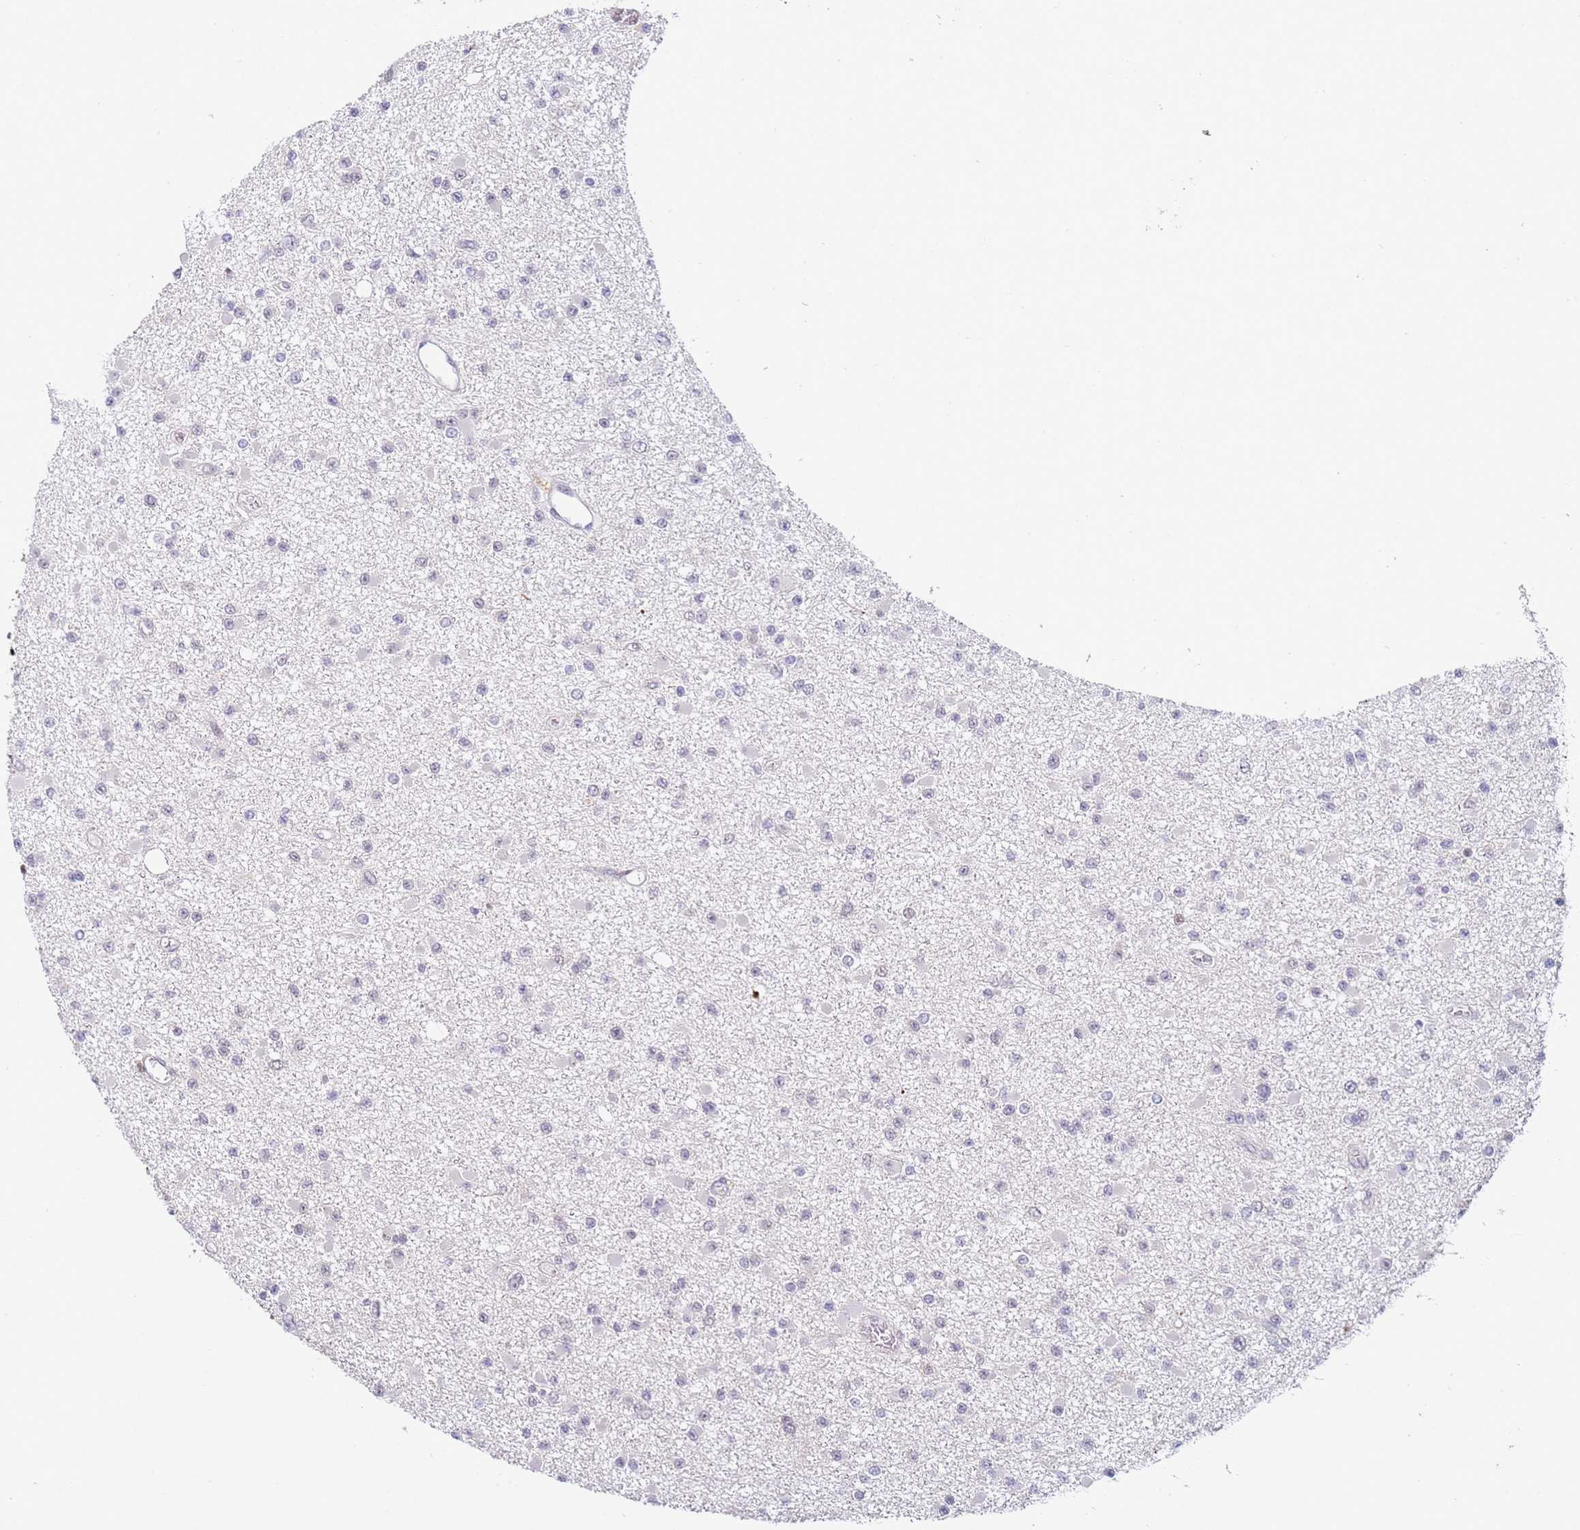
{"staining": {"intensity": "negative", "quantity": "none", "location": "none"}, "tissue": "glioma", "cell_type": "Tumor cells", "image_type": "cancer", "snomed": [{"axis": "morphology", "description": "Glioma, malignant, Low grade"}, {"axis": "topography", "description": "Brain"}], "caption": "This is a micrograph of IHC staining of malignant low-grade glioma, which shows no staining in tumor cells. (DAB immunohistochemistry with hematoxylin counter stain).", "gene": "LGALSL", "patient": {"sex": "female", "age": 22}}